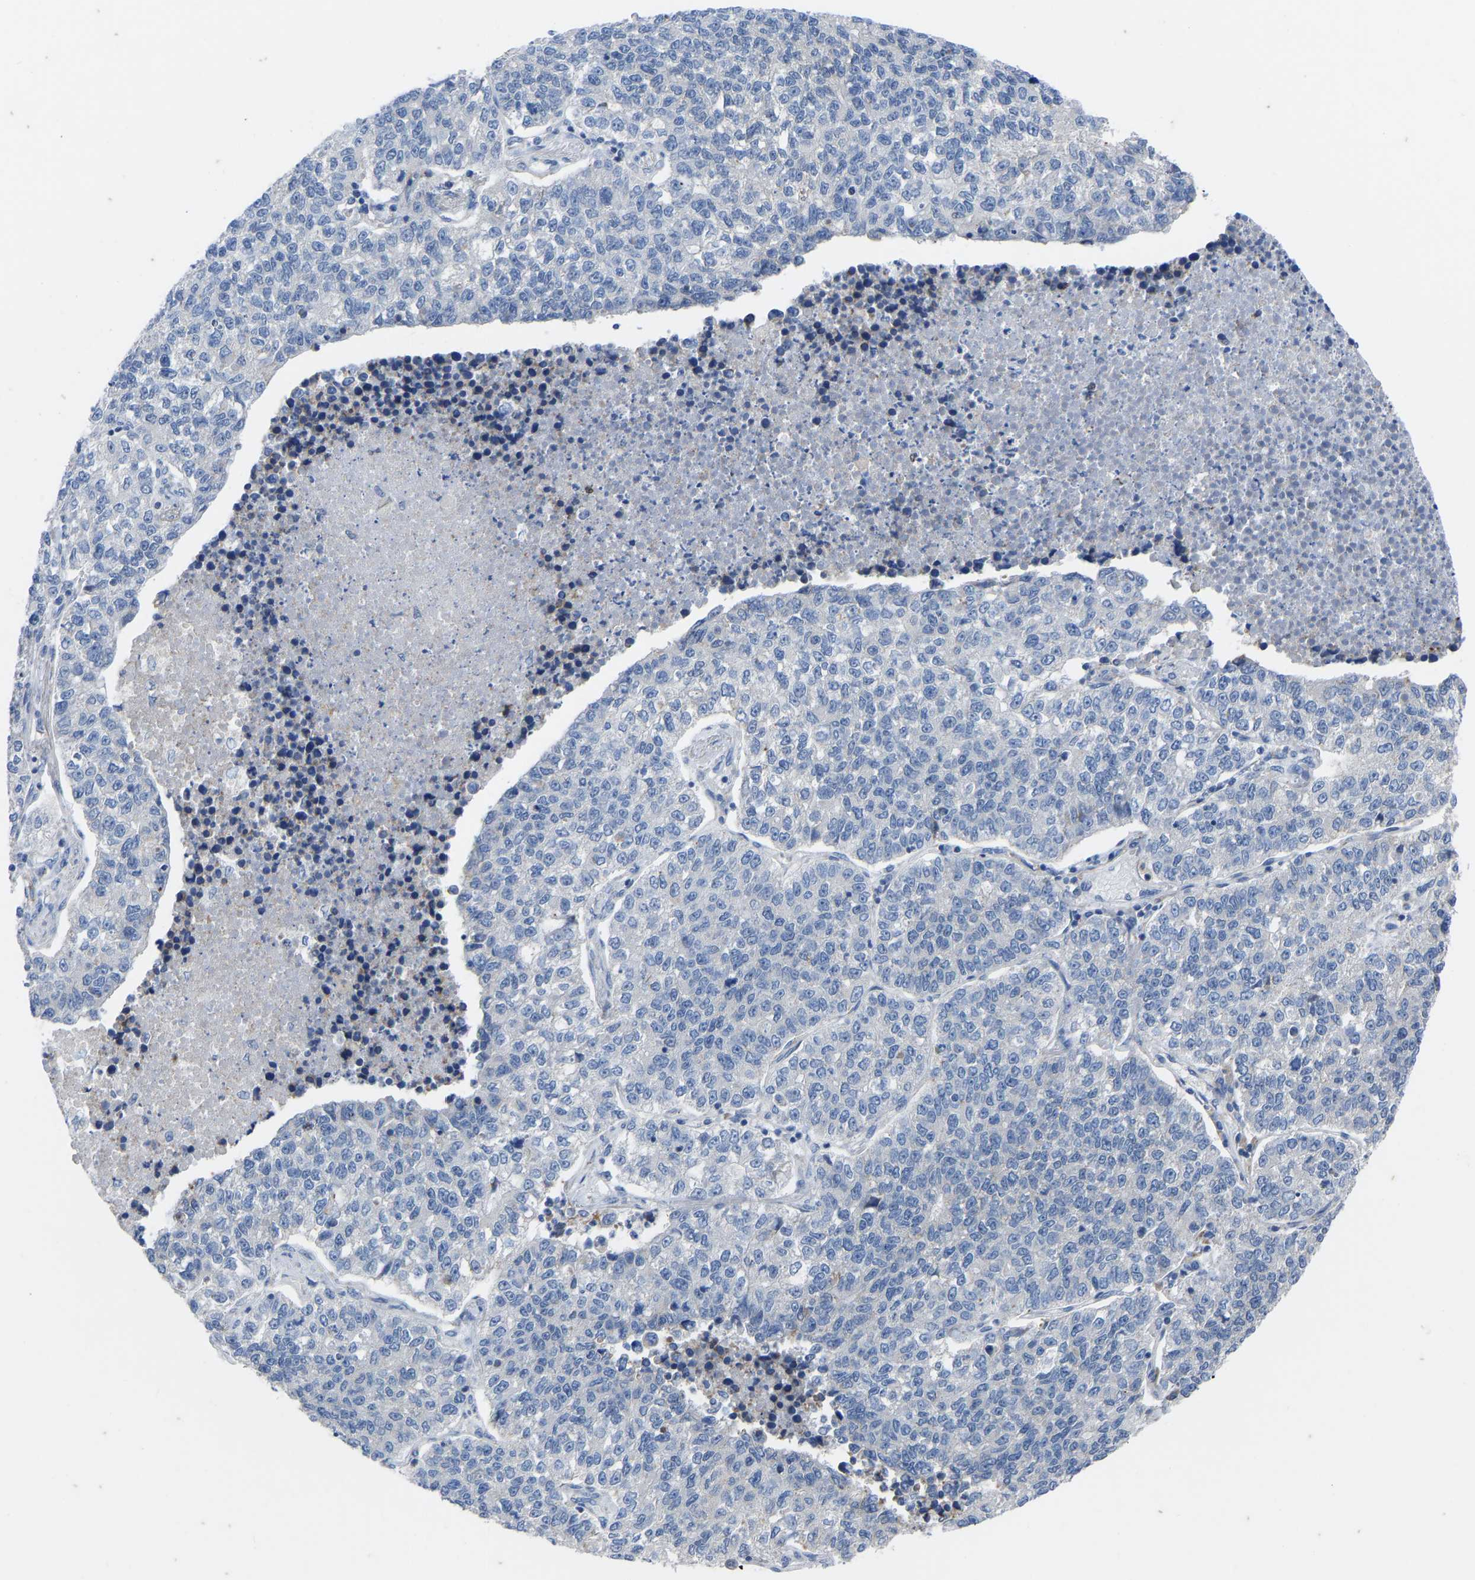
{"staining": {"intensity": "negative", "quantity": "none", "location": "none"}, "tissue": "lung cancer", "cell_type": "Tumor cells", "image_type": "cancer", "snomed": [{"axis": "morphology", "description": "Adenocarcinoma, NOS"}, {"axis": "topography", "description": "Lung"}], "caption": "Tumor cells are negative for protein expression in human lung cancer.", "gene": "OLIG2", "patient": {"sex": "male", "age": 49}}